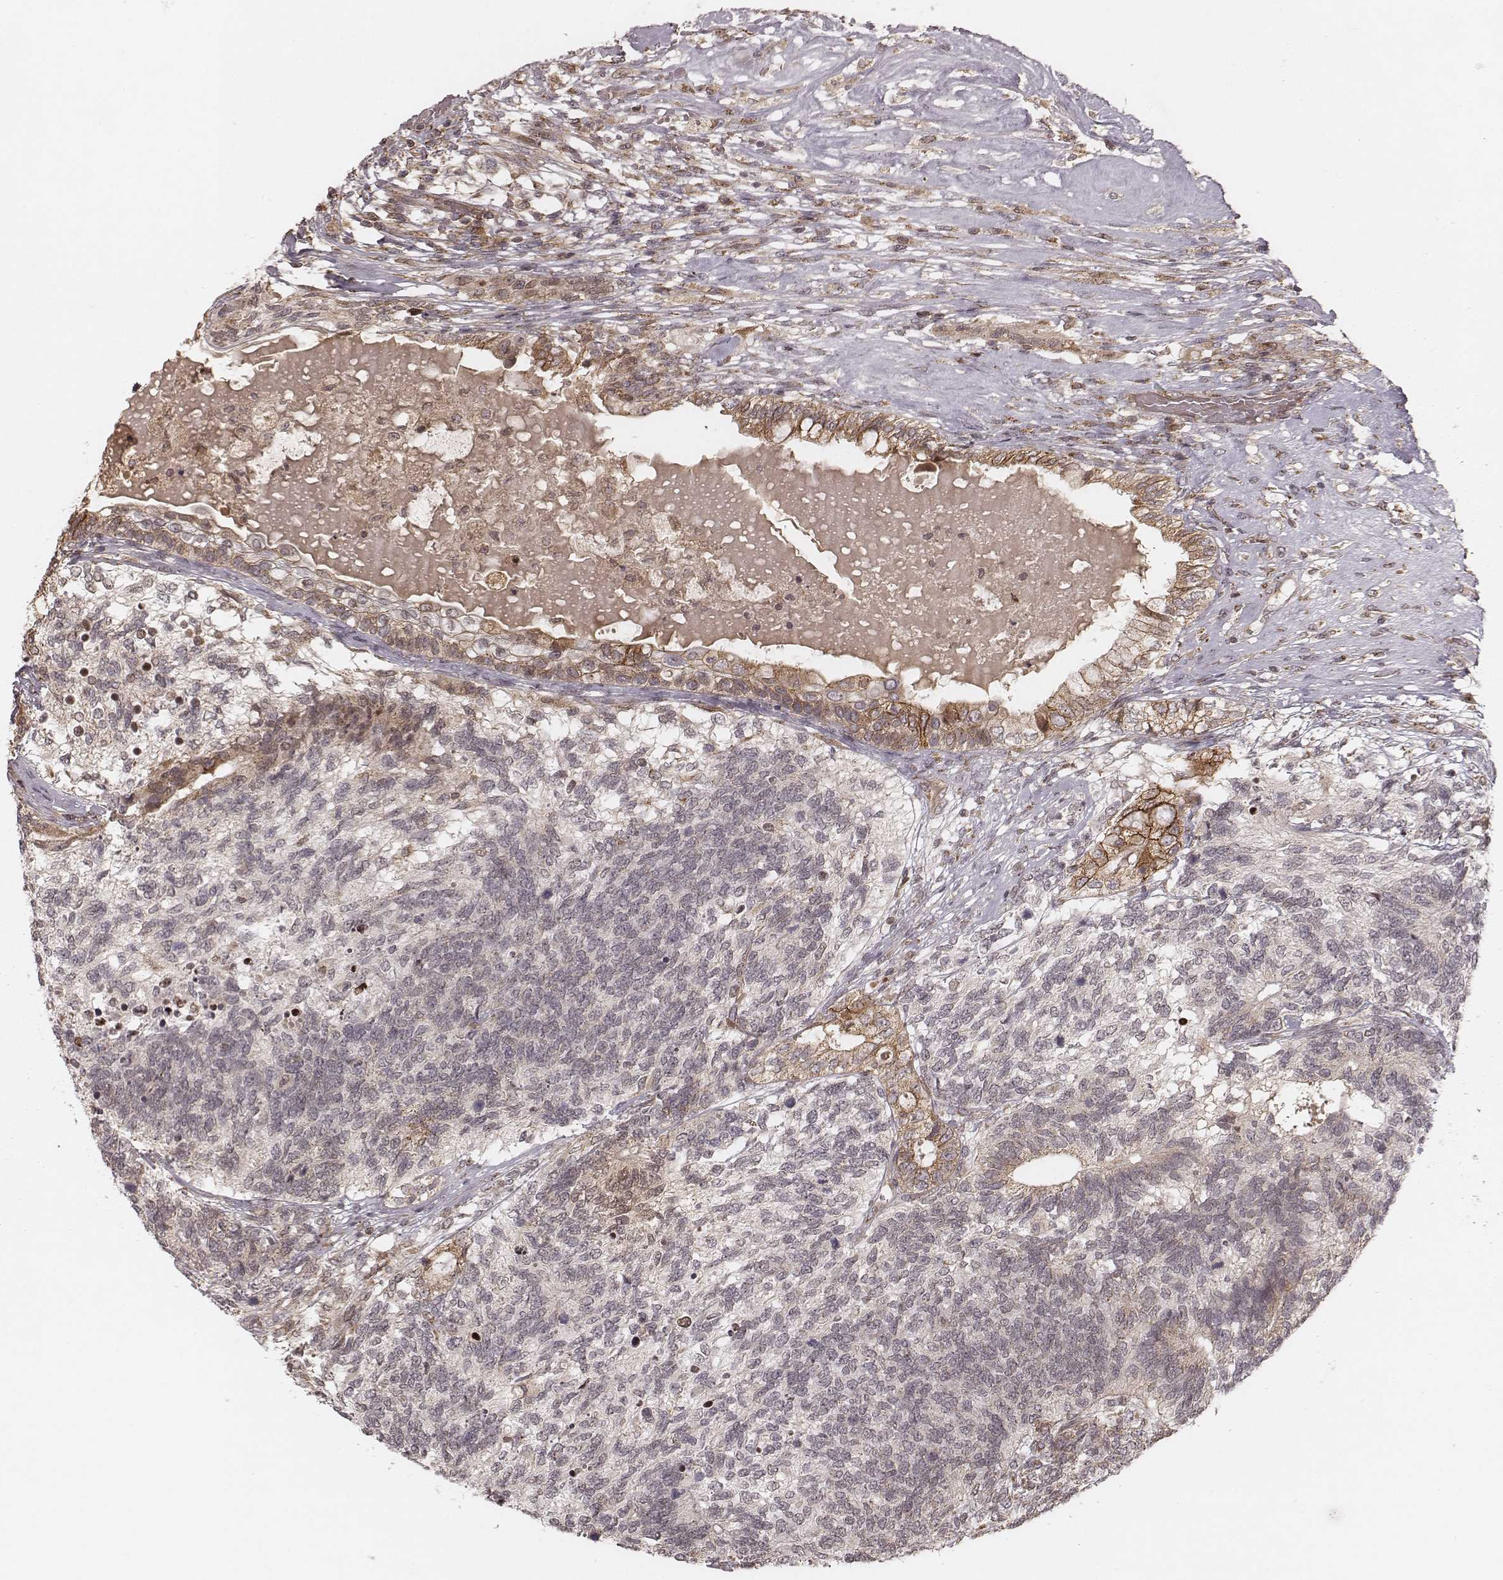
{"staining": {"intensity": "strong", "quantity": "25%-75%", "location": "cytoplasmic/membranous"}, "tissue": "testis cancer", "cell_type": "Tumor cells", "image_type": "cancer", "snomed": [{"axis": "morphology", "description": "Seminoma, NOS"}, {"axis": "morphology", "description": "Carcinoma, Embryonal, NOS"}, {"axis": "topography", "description": "Testis"}], "caption": "Protein staining displays strong cytoplasmic/membranous positivity in about 25%-75% of tumor cells in testis cancer.", "gene": "MYO19", "patient": {"sex": "male", "age": 41}}